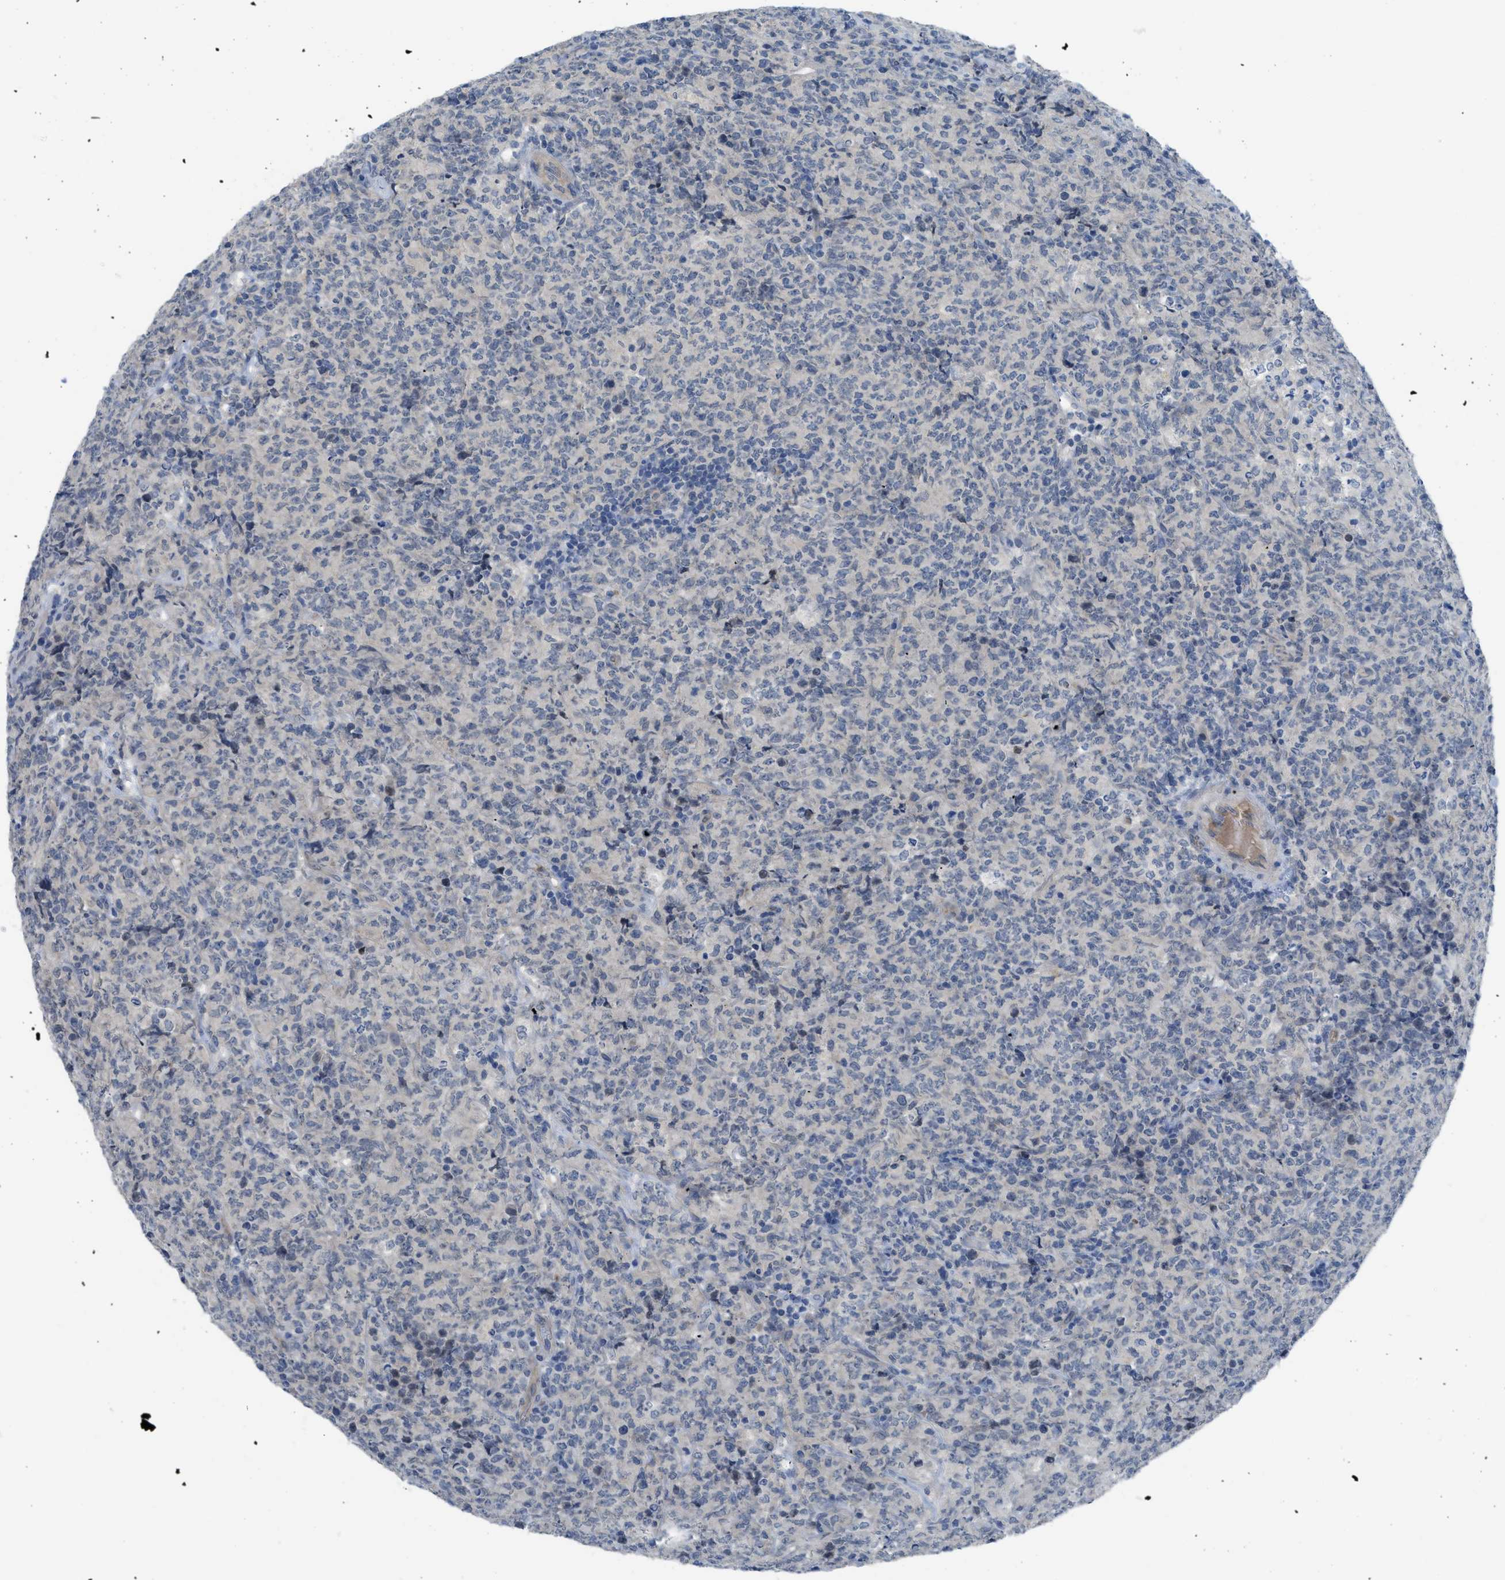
{"staining": {"intensity": "negative", "quantity": "none", "location": "none"}, "tissue": "lymphoma", "cell_type": "Tumor cells", "image_type": "cancer", "snomed": [{"axis": "morphology", "description": "Malignant lymphoma, non-Hodgkin's type, High grade"}, {"axis": "topography", "description": "Tonsil"}], "caption": "IHC photomicrograph of neoplastic tissue: human malignant lymphoma, non-Hodgkin's type (high-grade) stained with DAB (3,3'-diaminobenzidine) displays no significant protein positivity in tumor cells.", "gene": "TNFAIP1", "patient": {"sex": "female", "age": 36}}